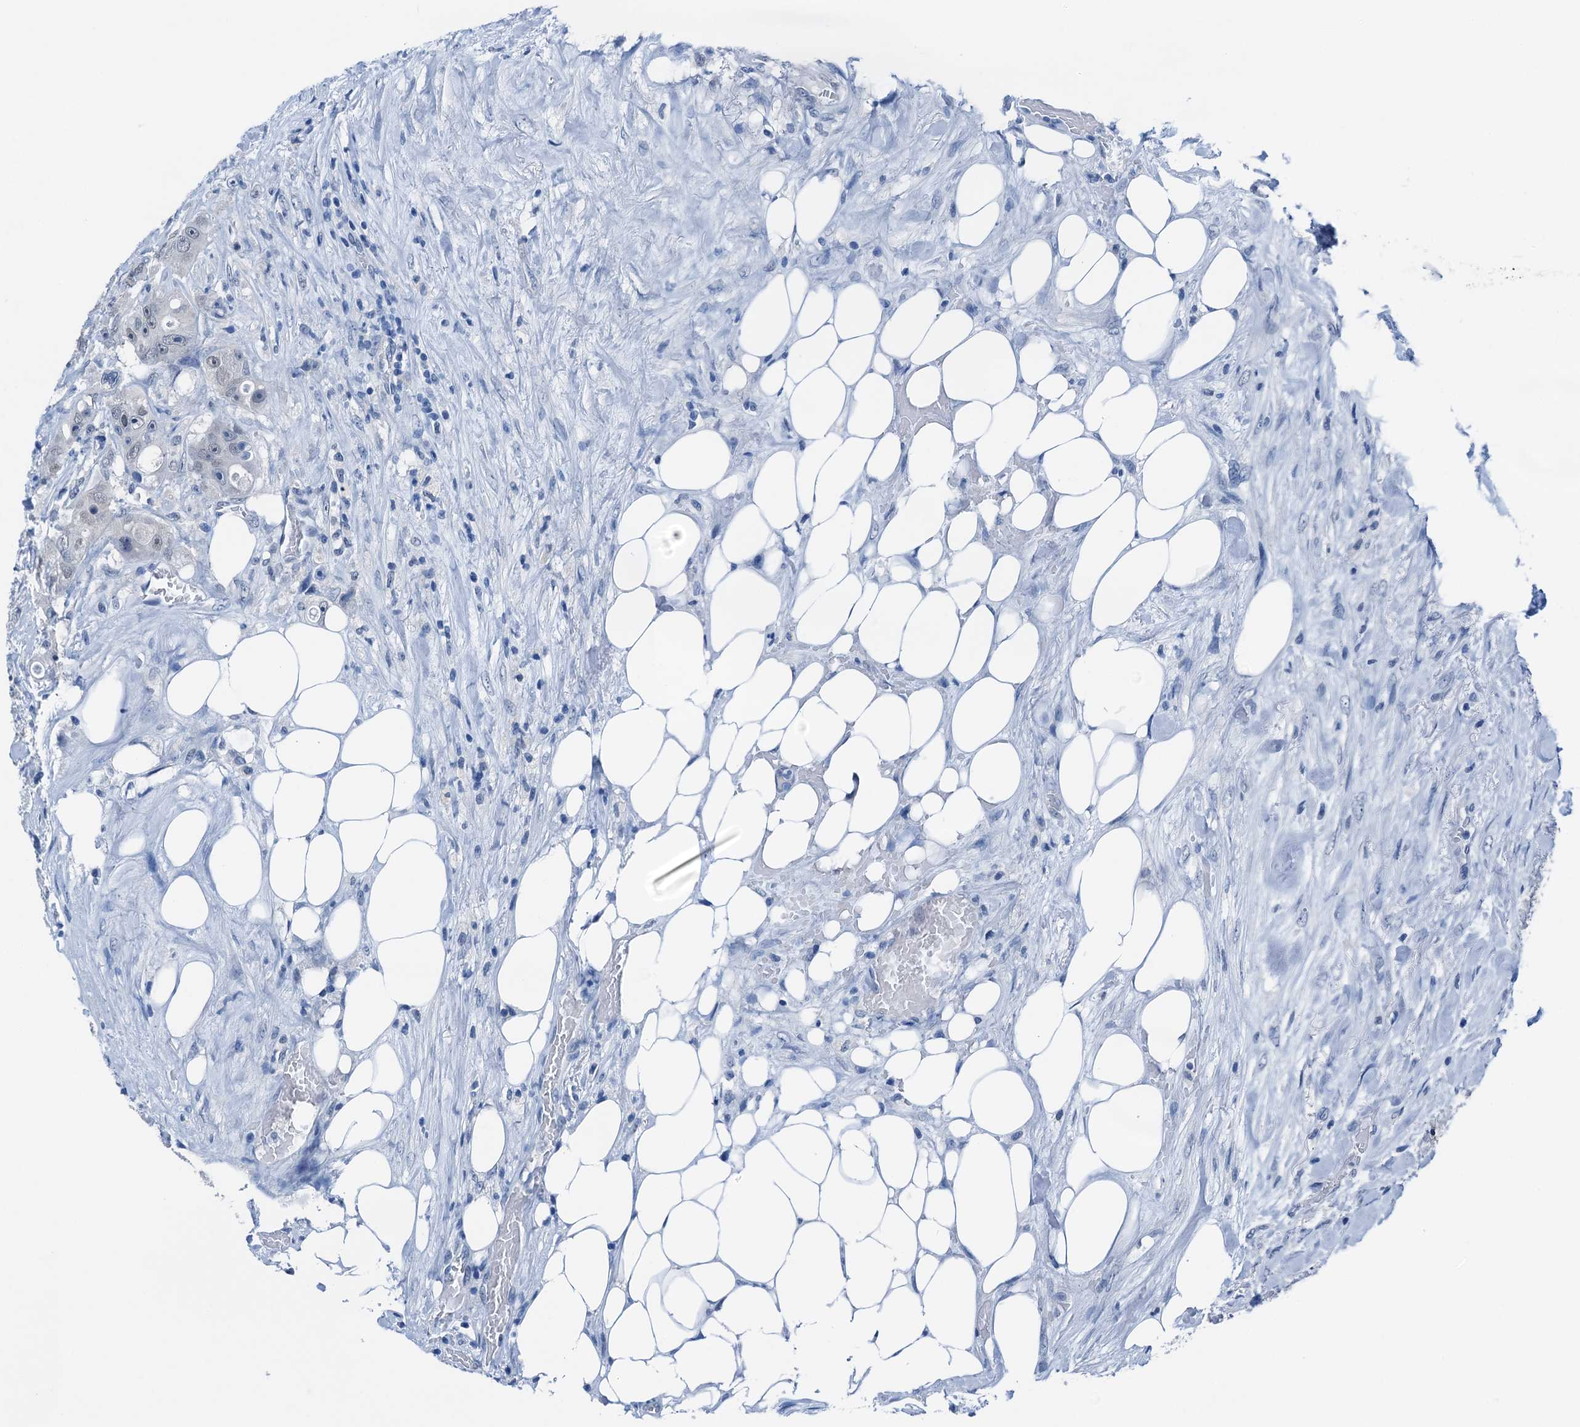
{"staining": {"intensity": "negative", "quantity": "none", "location": "none"}, "tissue": "colorectal cancer", "cell_type": "Tumor cells", "image_type": "cancer", "snomed": [{"axis": "morphology", "description": "Adenocarcinoma, NOS"}, {"axis": "topography", "description": "Colon"}], "caption": "High power microscopy histopathology image of an IHC photomicrograph of adenocarcinoma (colorectal), revealing no significant staining in tumor cells. The staining was performed using DAB (3,3'-diaminobenzidine) to visualize the protein expression in brown, while the nuclei were stained in blue with hematoxylin (Magnification: 20x).", "gene": "CBLN3", "patient": {"sex": "female", "age": 46}}